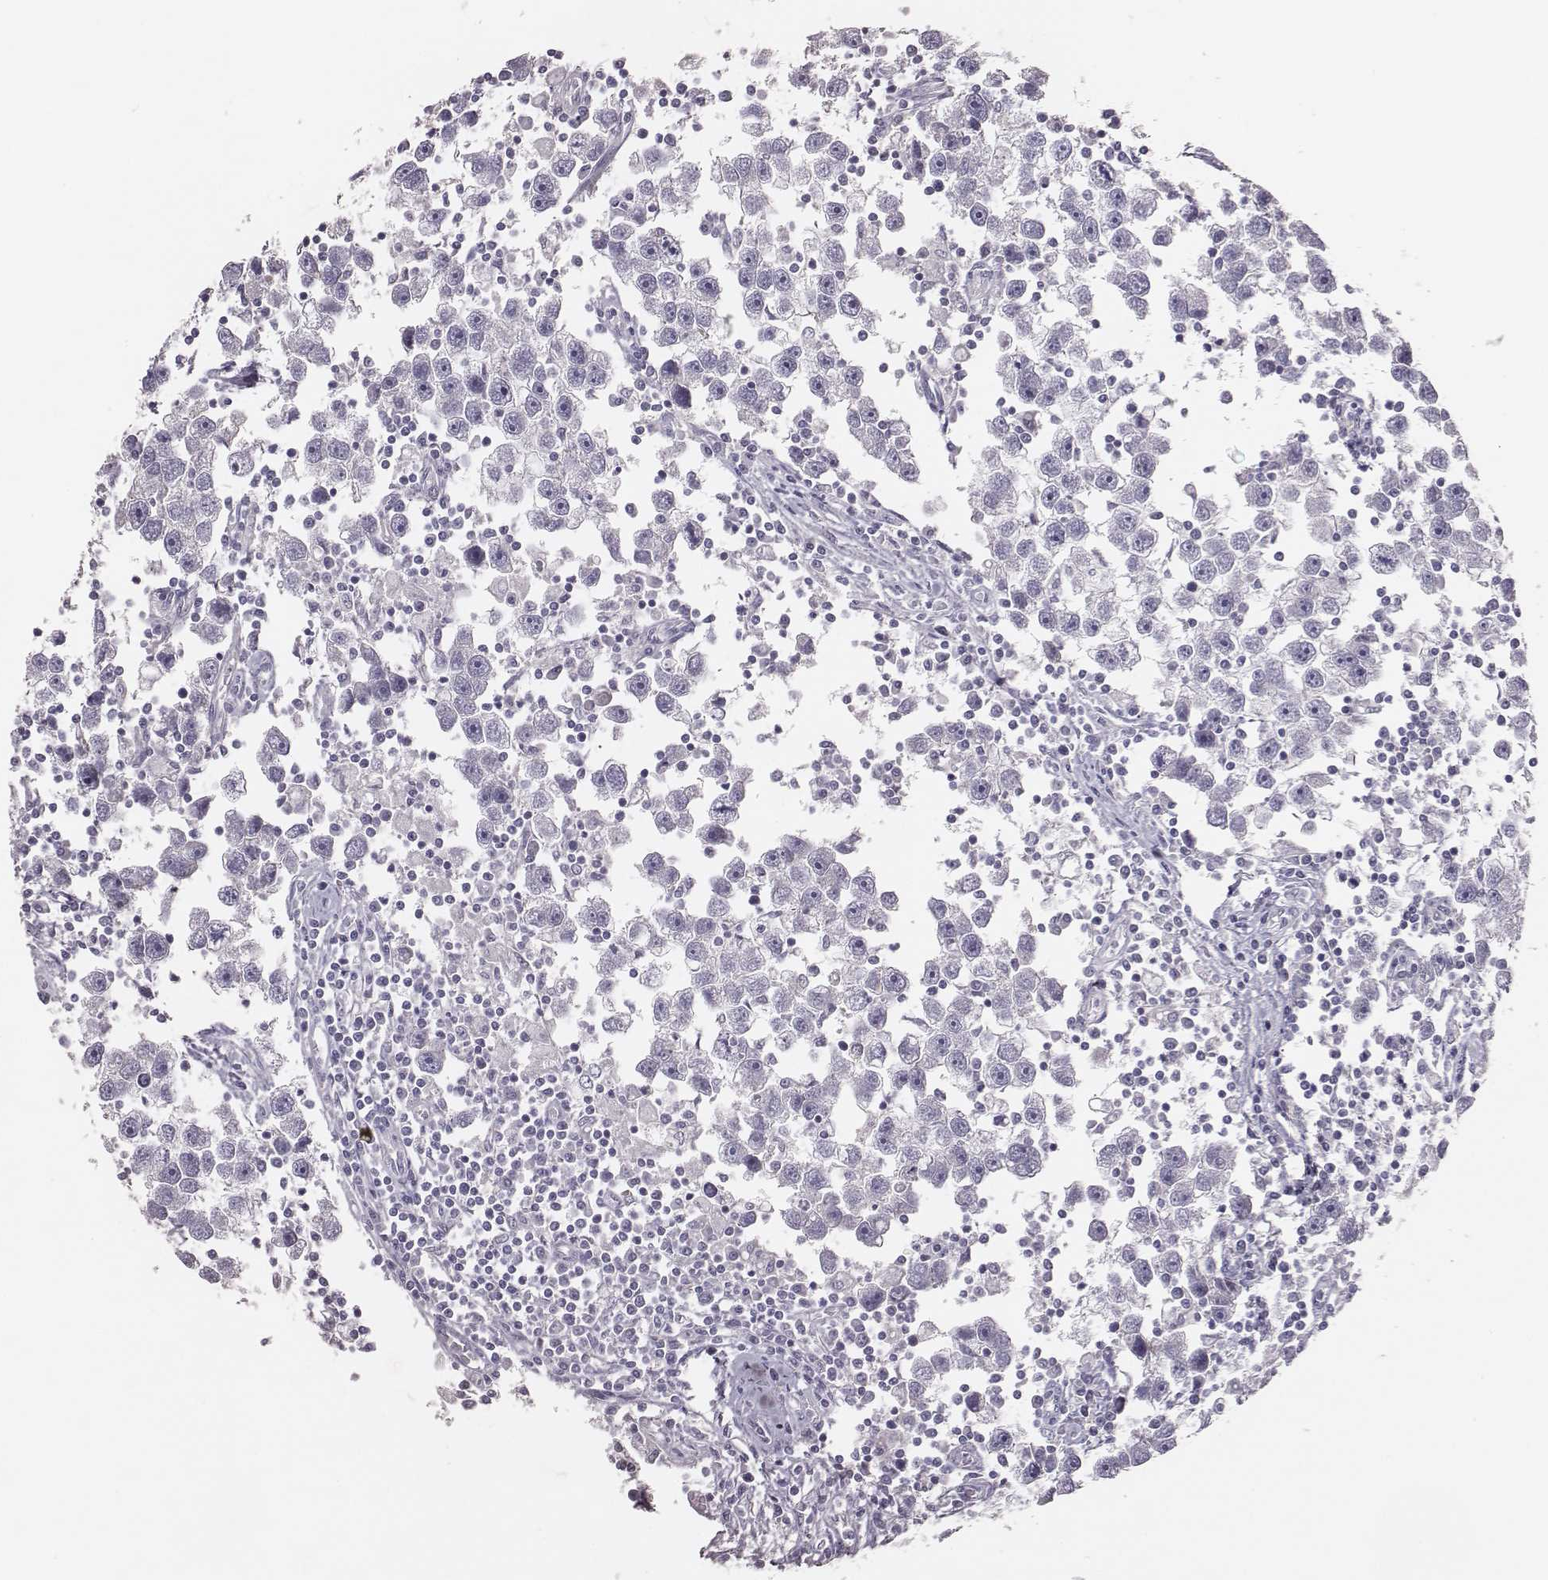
{"staining": {"intensity": "negative", "quantity": "none", "location": "none"}, "tissue": "testis cancer", "cell_type": "Tumor cells", "image_type": "cancer", "snomed": [{"axis": "morphology", "description": "Seminoma, NOS"}, {"axis": "topography", "description": "Testis"}], "caption": "An image of human testis cancer (seminoma) is negative for staining in tumor cells.", "gene": "P2RY10", "patient": {"sex": "male", "age": 30}}